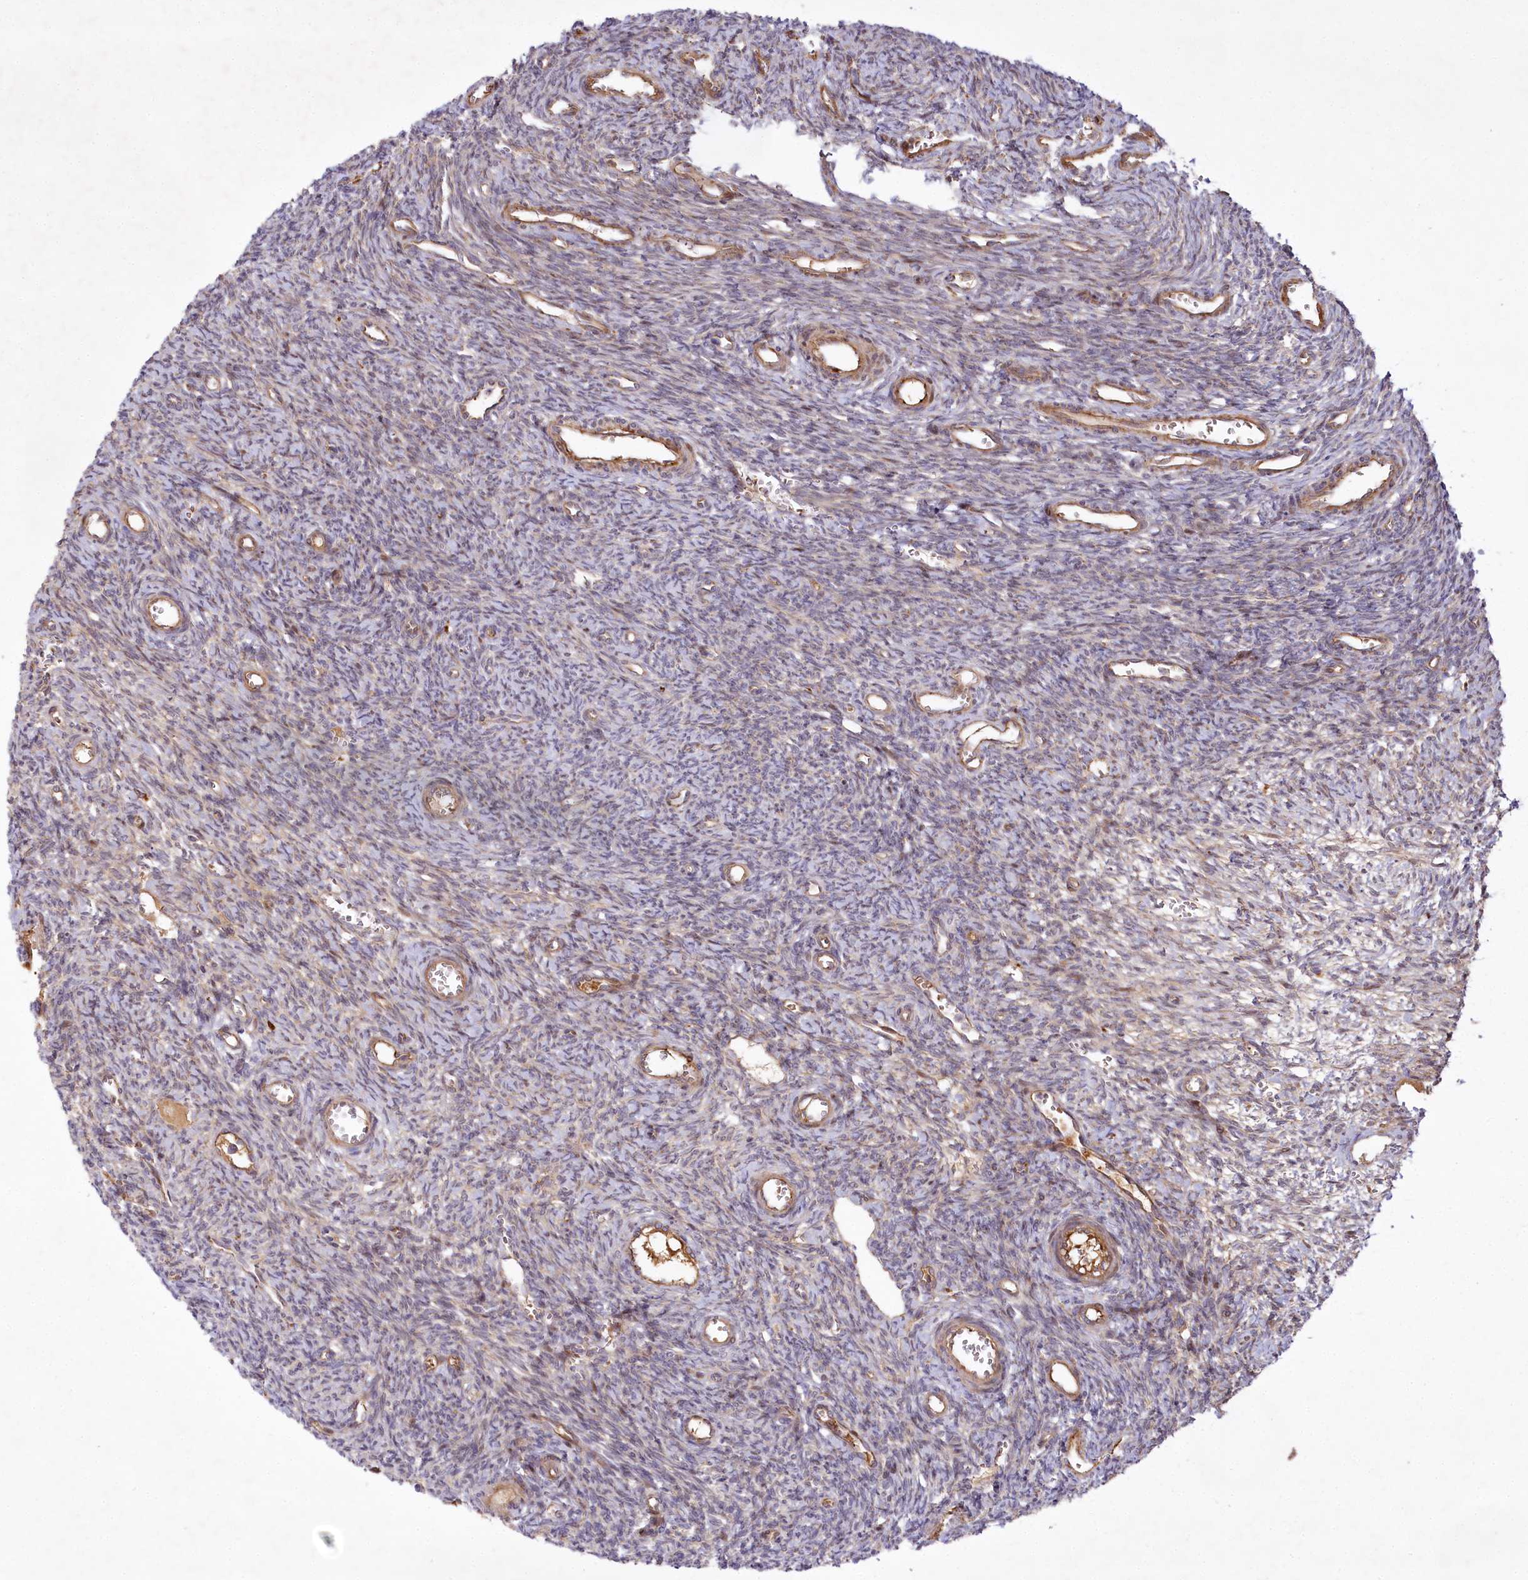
{"staining": {"intensity": "weak", "quantity": "25%-75%", "location": "cytoplasmic/membranous"}, "tissue": "ovary", "cell_type": "Ovarian stroma cells", "image_type": "normal", "snomed": [{"axis": "morphology", "description": "Normal tissue, NOS"}, {"axis": "topography", "description": "Ovary"}], "caption": "Immunohistochemistry of normal human ovary demonstrates low levels of weak cytoplasmic/membranous positivity in about 25%-75% of ovarian stroma cells.", "gene": "PSTK", "patient": {"sex": "female", "age": 39}}